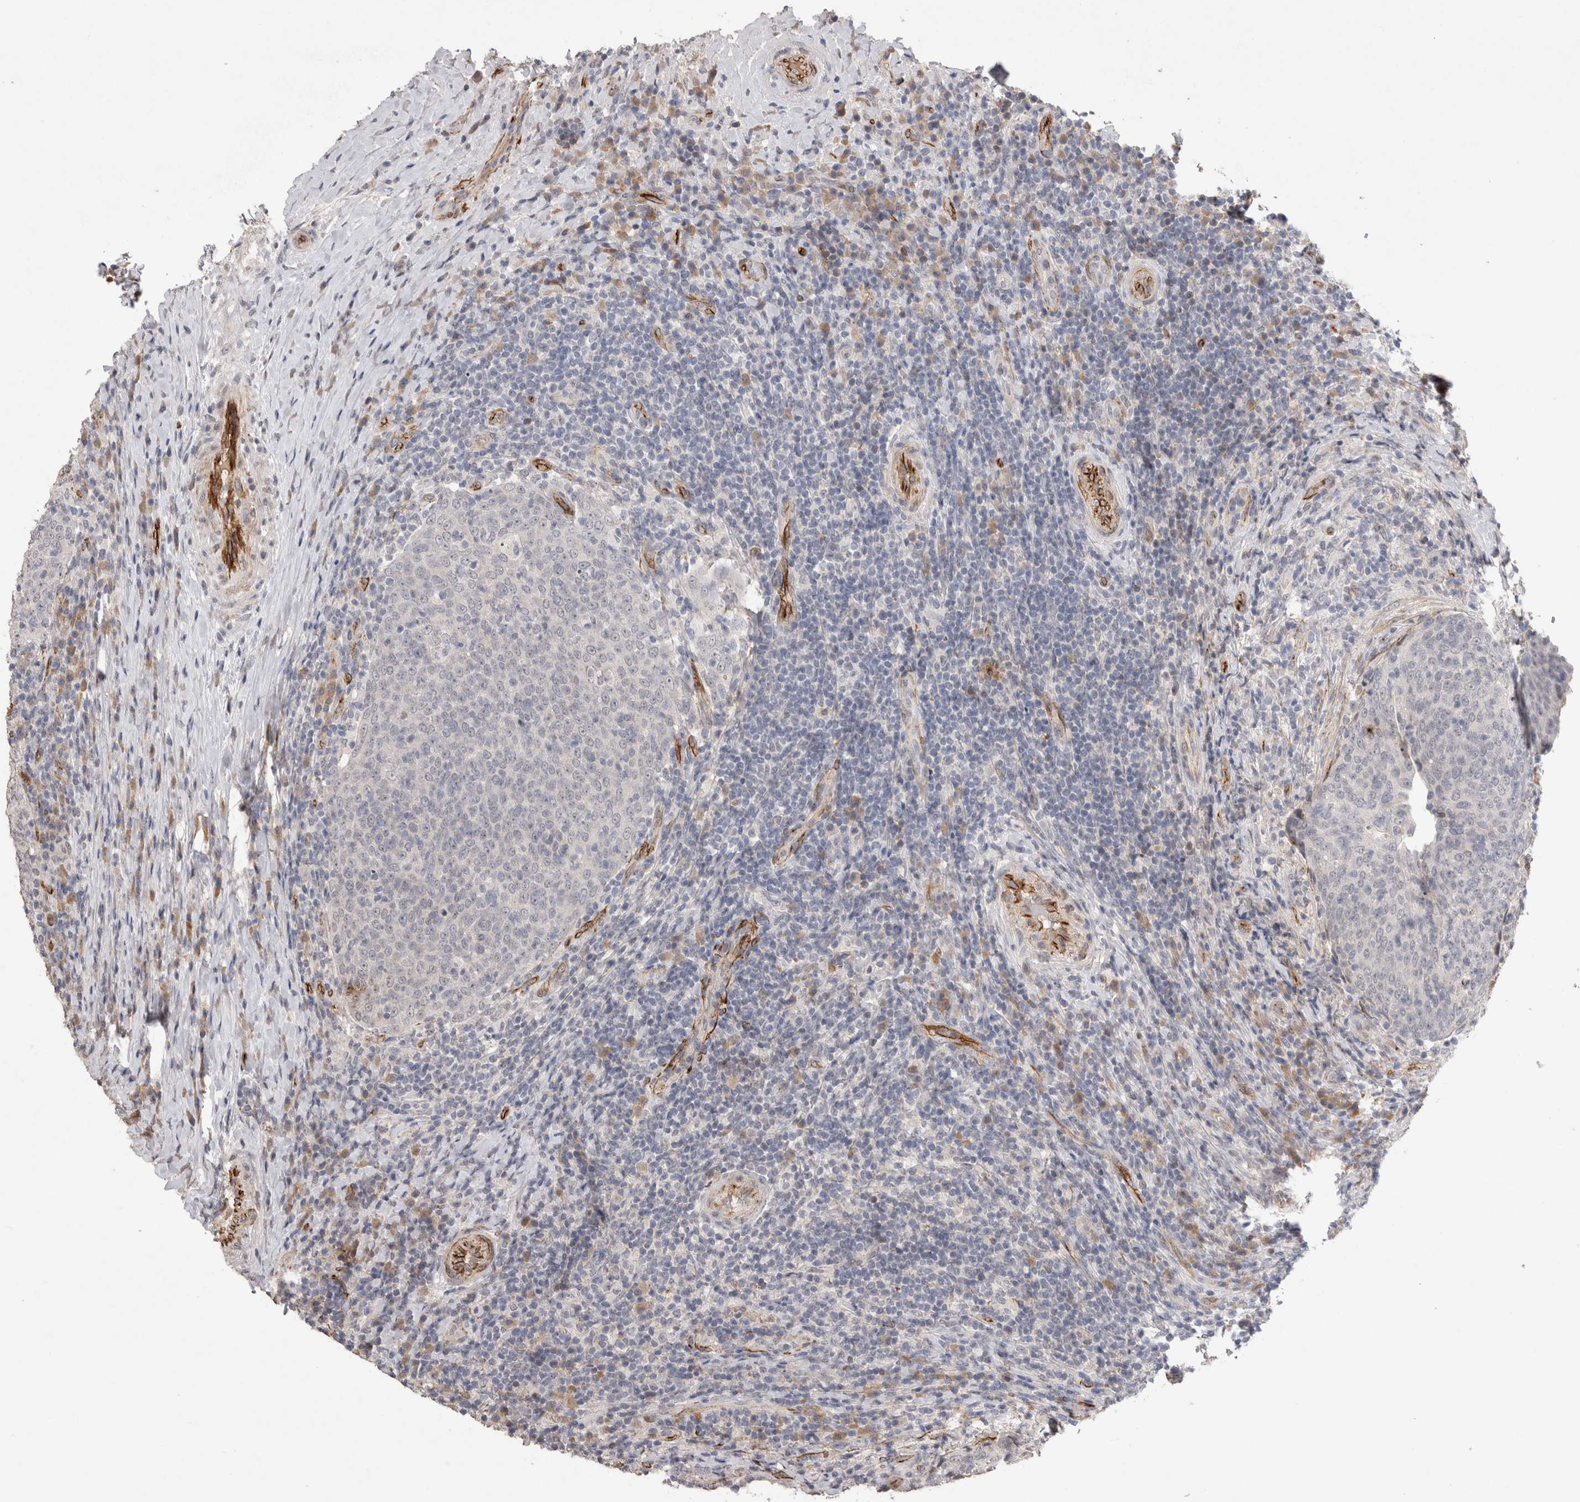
{"staining": {"intensity": "negative", "quantity": "none", "location": "none"}, "tissue": "head and neck cancer", "cell_type": "Tumor cells", "image_type": "cancer", "snomed": [{"axis": "morphology", "description": "Squamous cell carcinoma, NOS"}, {"axis": "morphology", "description": "Squamous cell carcinoma, metastatic, NOS"}, {"axis": "topography", "description": "Lymph node"}, {"axis": "topography", "description": "Head-Neck"}], "caption": "A high-resolution histopathology image shows IHC staining of metastatic squamous cell carcinoma (head and neck), which reveals no significant positivity in tumor cells.", "gene": "CDH13", "patient": {"sex": "male", "age": 62}}